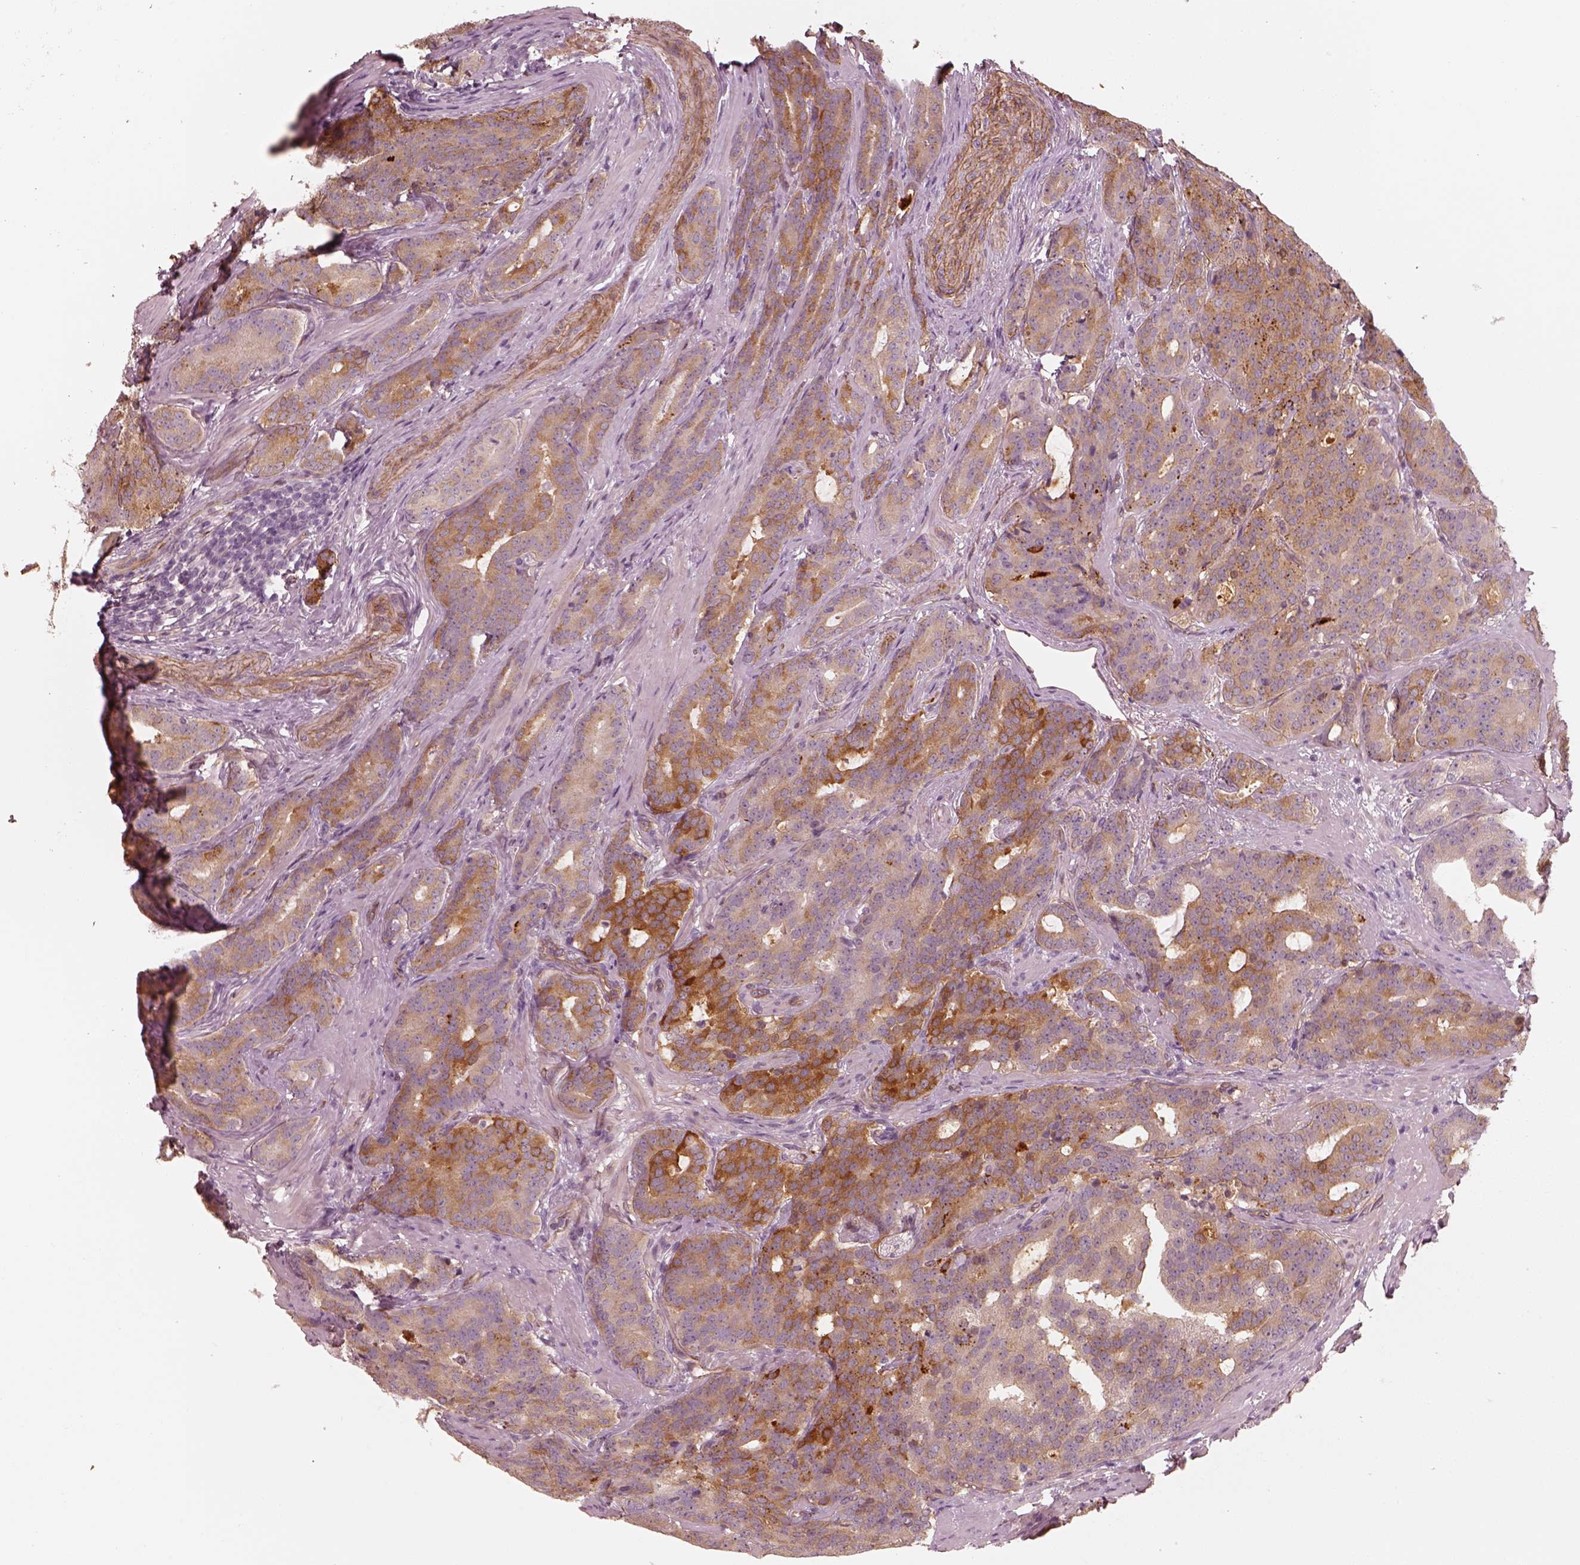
{"staining": {"intensity": "moderate", "quantity": ">75%", "location": "cytoplasmic/membranous"}, "tissue": "prostate cancer", "cell_type": "Tumor cells", "image_type": "cancer", "snomed": [{"axis": "morphology", "description": "Adenocarcinoma, NOS"}, {"axis": "topography", "description": "Prostate"}], "caption": "Immunohistochemical staining of prostate adenocarcinoma shows medium levels of moderate cytoplasmic/membranous positivity in about >75% of tumor cells.", "gene": "CRYM", "patient": {"sex": "male", "age": 71}}